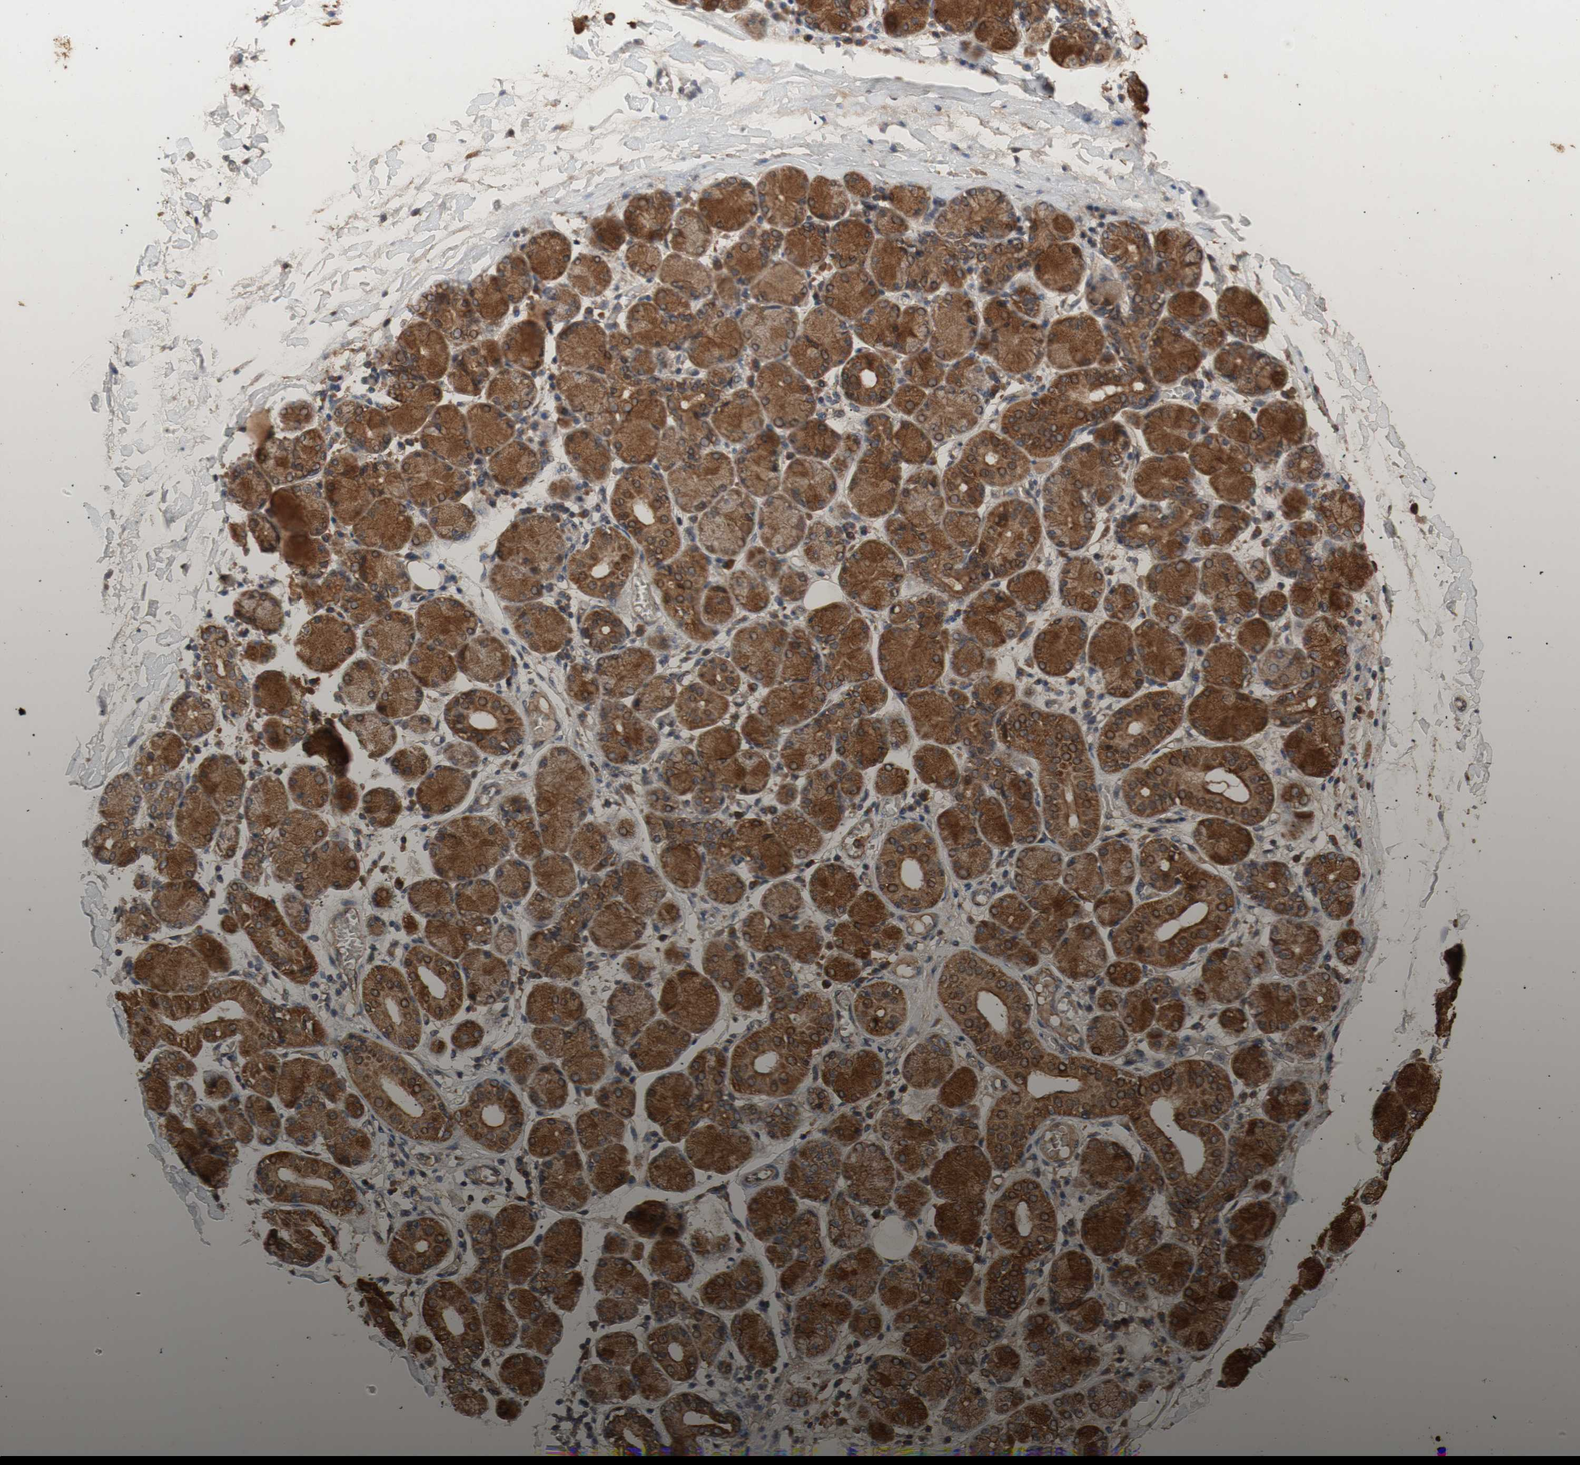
{"staining": {"intensity": "moderate", "quantity": ">75%", "location": "cytoplasmic/membranous"}, "tissue": "salivary gland", "cell_type": "Glandular cells", "image_type": "normal", "snomed": [{"axis": "morphology", "description": "Normal tissue, NOS"}, {"axis": "topography", "description": "Salivary gland"}], "caption": "Protein staining of normal salivary gland exhibits moderate cytoplasmic/membranous staining in approximately >75% of glandular cells. The staining was performed using DAB (3,3'-diaminobenzidine) to visualize the protein expression in brown, while the nuclei were stained in blue with hematoxylin (Magnification: 20x).", "gene": "PKN1", "patient": {"sex": "female", "age": 24}}